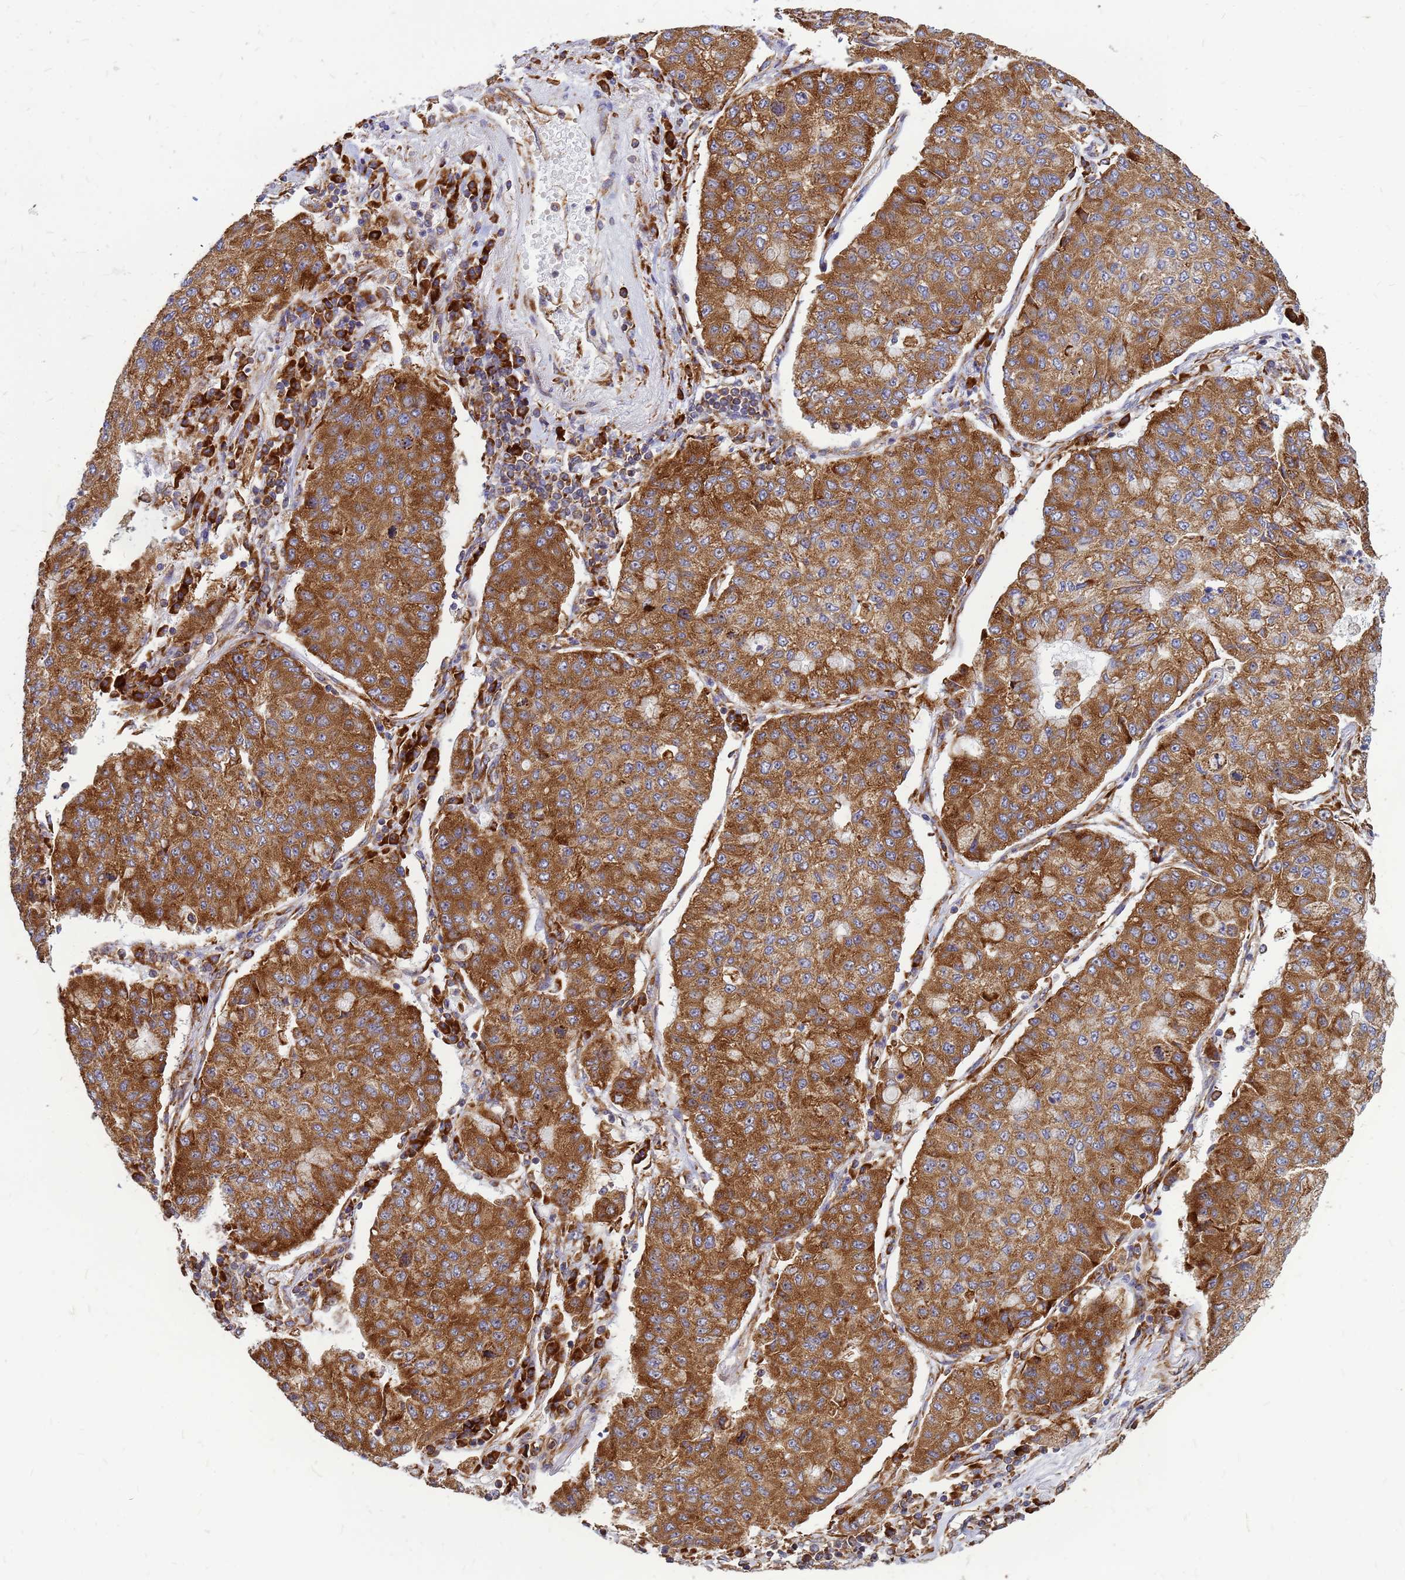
{"staining": {"intensity": "moderate", "quantity": ">75%", "location": "cytoplasmic/membranous"}, "tissue": "lung cancer", "cell_type": "Tumor cells", "image_type": "cancer", "snomed": [{"axis": "morphology", "description": "Squamous cell carcinoma, NOS"}, {"axis": "topography", "description": "Lung"}], "caption": "Lung cancer stained for a protein (brown) shows moderate cytoplasmic/membranous positive expression in approximately >75% of tumor cells.", "gene": "RPL8", "patient": {"sex": "male", "age": 74}}